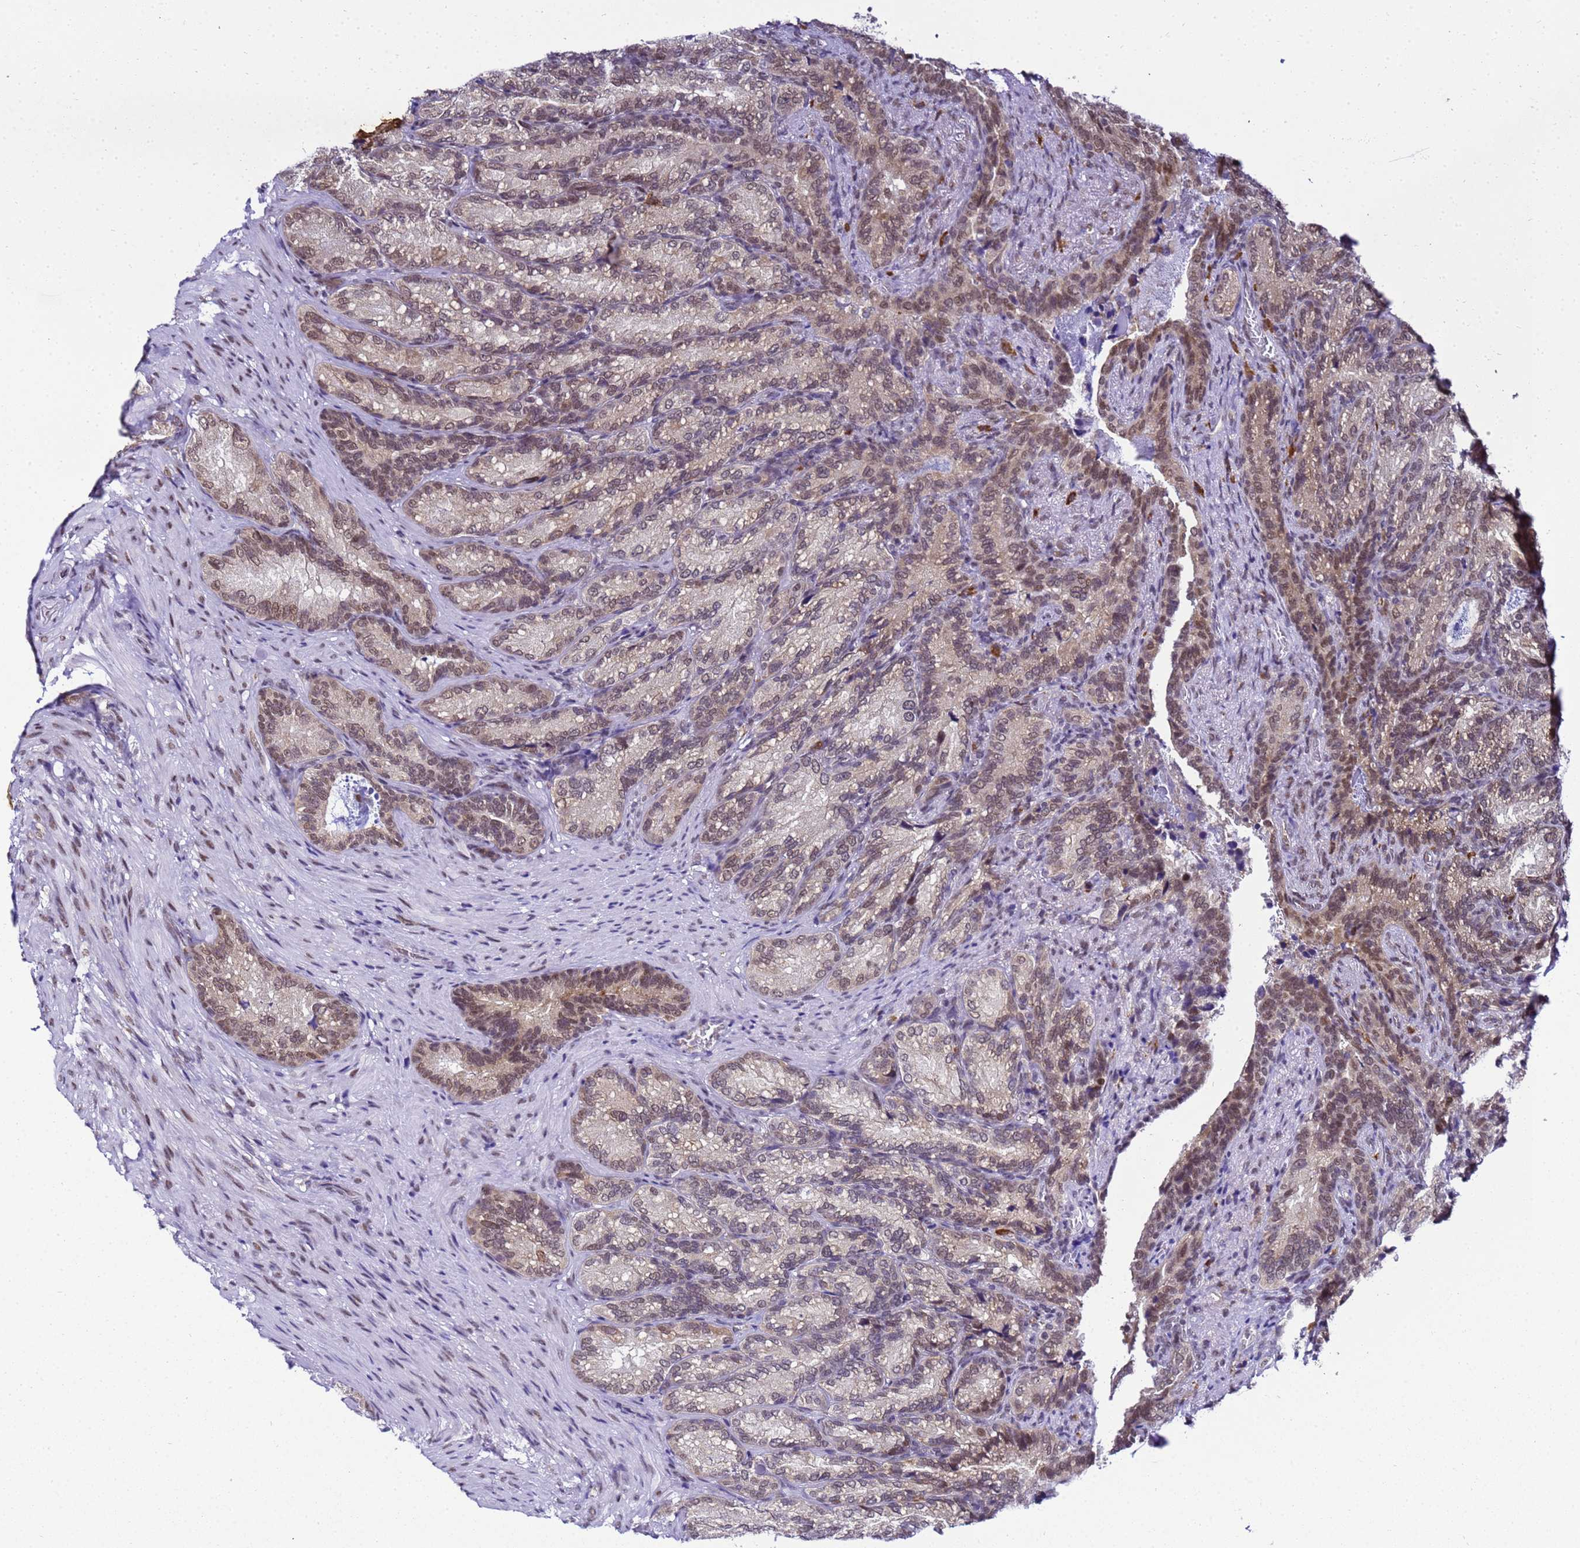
{"staining": {"intensity": "weak", "quantity": "25%-75%", "location": "cytoplasmic/membranous,nuclear"}, "tissue": "seminal vesicle", "cell_type": "Glandular cells", "image_type": "normal", "snomed": [{"axis": "morphology", "description": "Normal tissue, NOS"}, {"axis": "topography", "description": "Seminal veicle"}], "caption": "This is an image of immunohistochemistry staining of normal seminal vesicle, which shows weak expression in the cytoplasmic/membranous,nuclear of glandular cells.", "gene": "SMN1", "patient": {"sex": "male", "age": 58}}